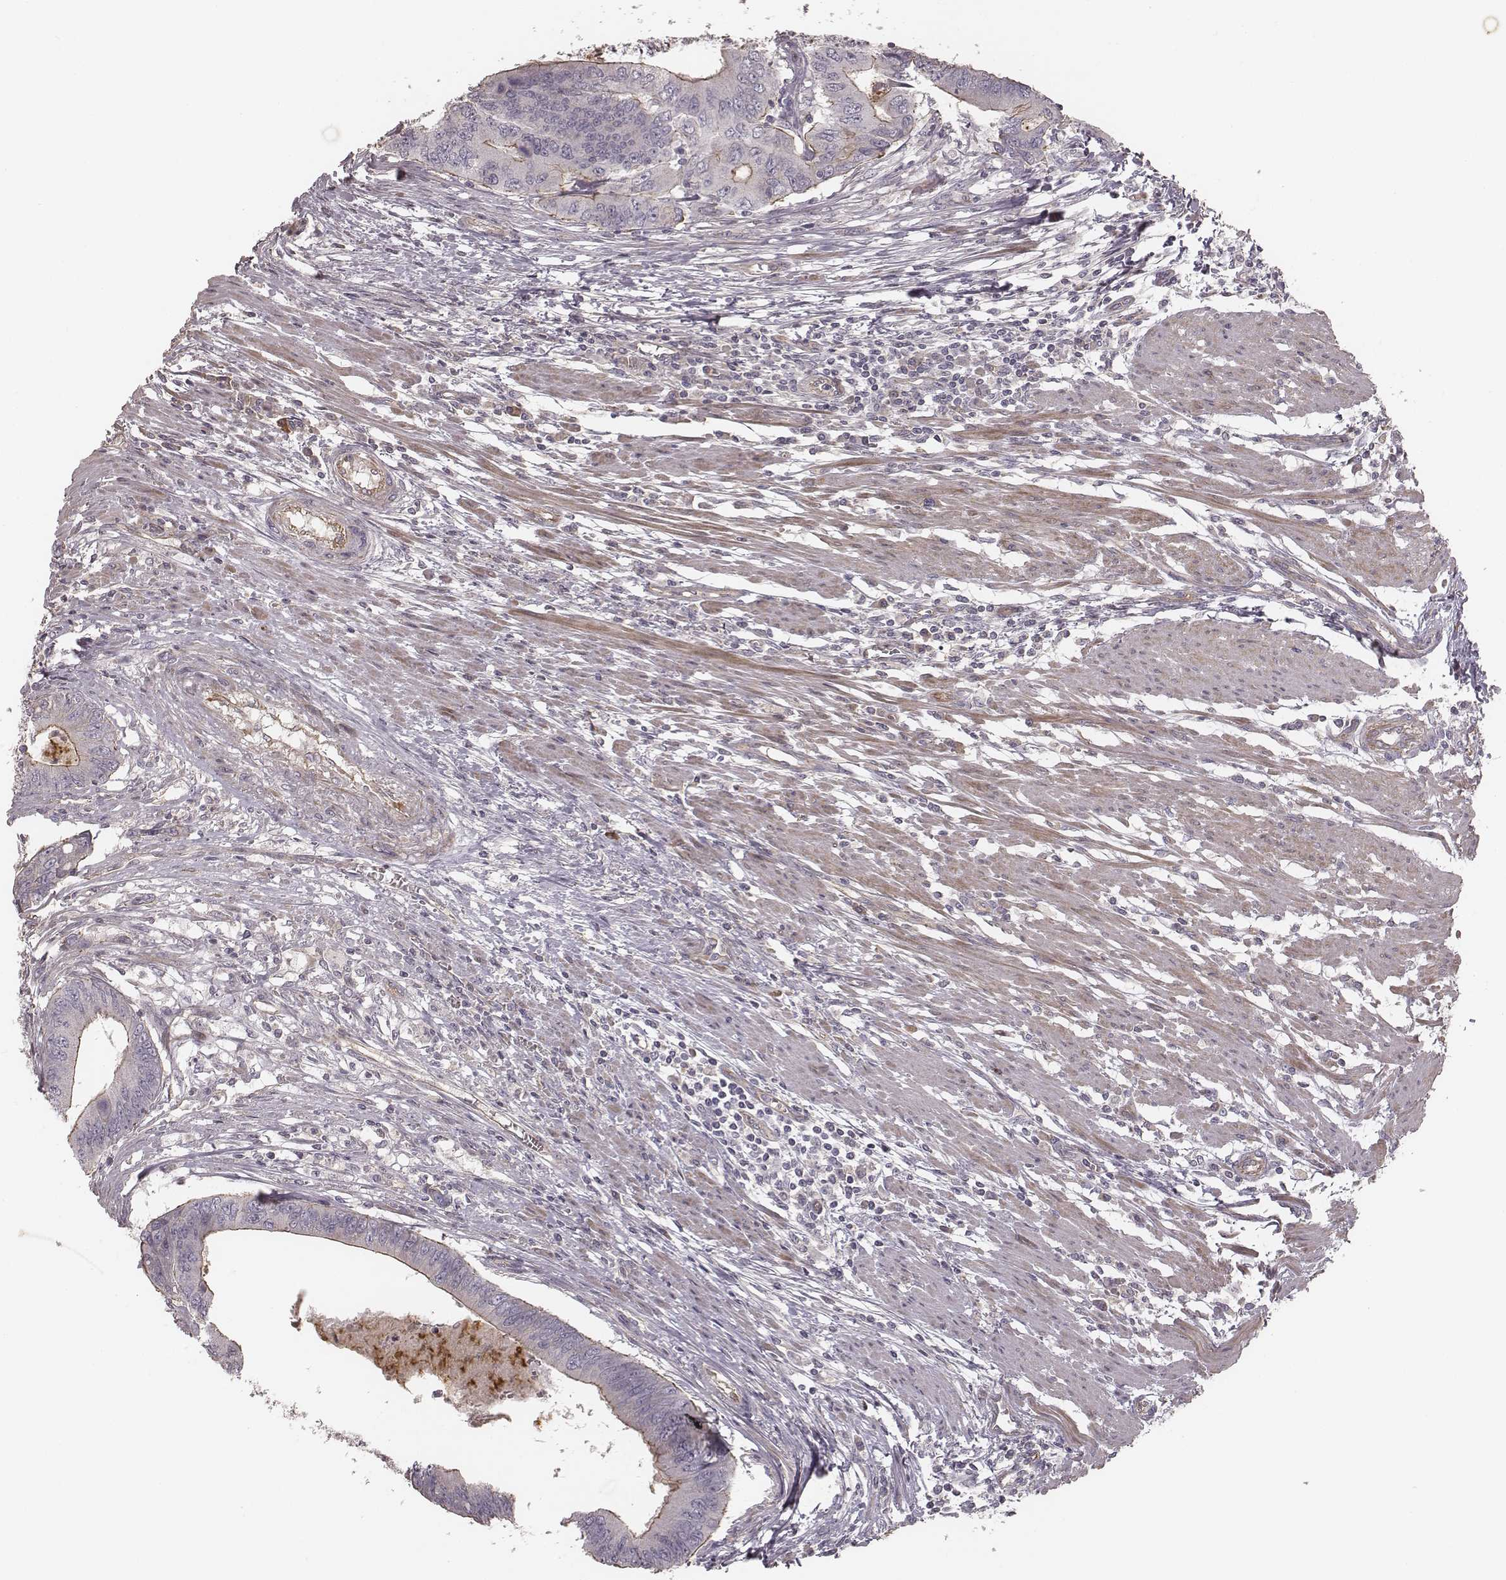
{"staining": {"intensity": "moderate", "quantity": "<25%", "location": "cytoplasmic/membranous"}, "tissue": "colorectal cancer", "cell_type": "Tumor cells", "image_type": "cancer", "snomed": [{"axis": "morphology", "description": "Adenocarcinoma, NOS"}, {"axis": "topography", "description": "Colon"}], "caption": "High-magnification brightfield microscopy of colorectal cancer stained with DAB (brown) and counterstained with hematoxylin (blue). tumor cells exhibit moderate cytoplasmic/membranous expression is appreciated in approximately<25% of cells.", "gene": "OTOGL", "patient": {"sex": "male", "age": 53}}